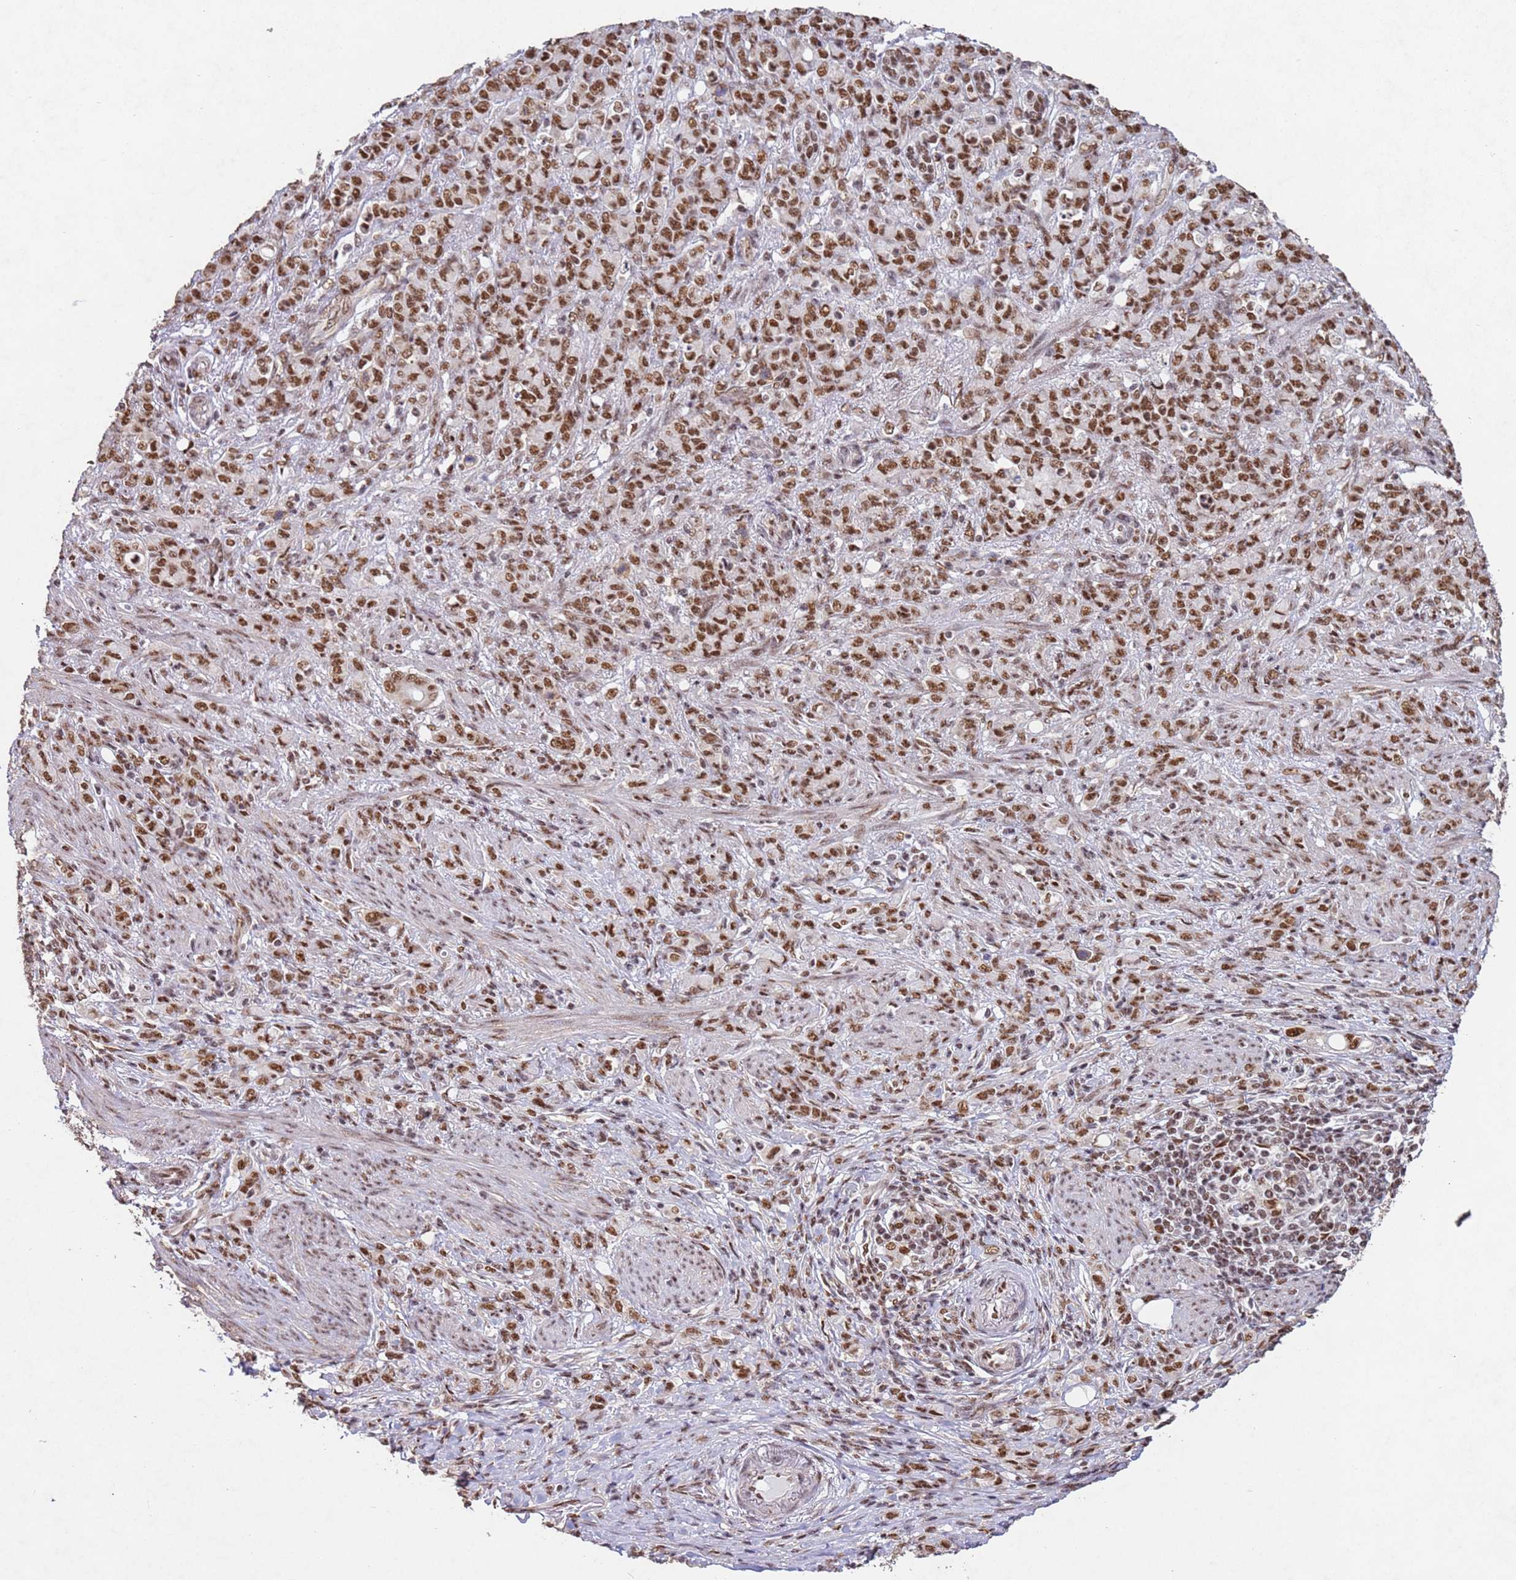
{"staining": {"intensity": "moderate", "quantity": ">75%", "location": "nuclear"}, "tissue": "stomach cancer", "cell_type": "Tumor cells", "image_type": "cancer", "snomed": [{"axis": "morphology", "description": "Adenocarcinoma, NOS"}, {"axis": "topography", "description": "Stomach"}], "caption": "Brown immunohistochemical staining in adenocarcinoma (stomach) demonstrates moderate nuclear expression in about >75% of tumor cells.", "gene": "ESF1", "patient": {"sex": "female", "age": 79}}